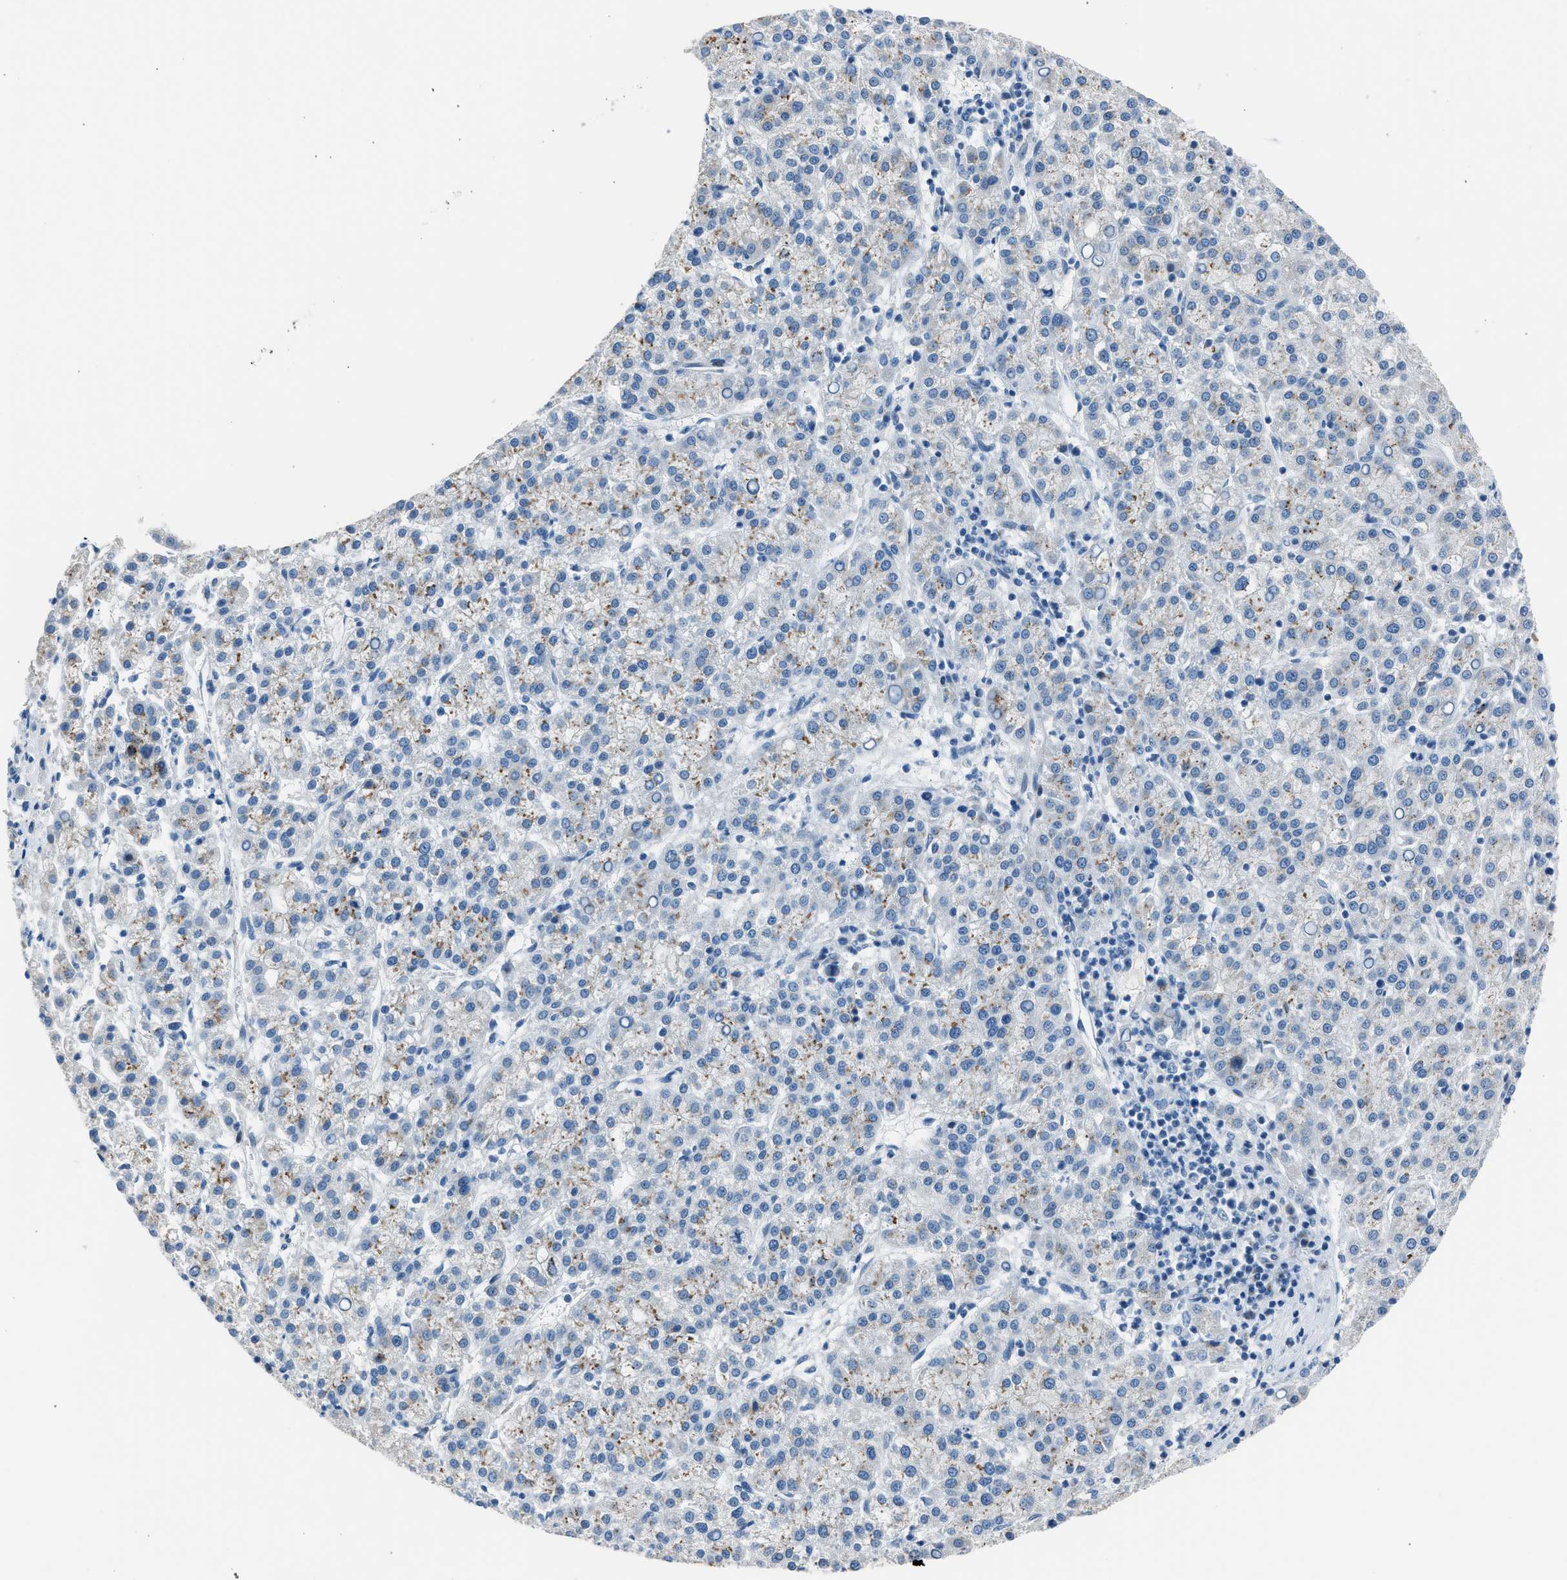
{"staining": {"intensity": "weak", "quantity": "25%-75%", "location": "cytoplasmic/membranous"}, "tissue": "liver cancer", "cell_type": "Tumor cells", "image_type": "cancer", "snomed": [{"axis": "morphology", "description": "Carcinoma, Hepatocellular, NOS"}, {"axis": "topography", "description": "Liver"}], "caption": "Immunohistochemical staining of human liver cancer (hepatocellular carcinoma) exhibits weak cytoplasmic/membranous protein staining in about 25%-75% of tumor cells. (IHC, brightfield microscopy, high magnification).", "gene": "RNF41", "patient": {"sex": "female", "age": 58}}